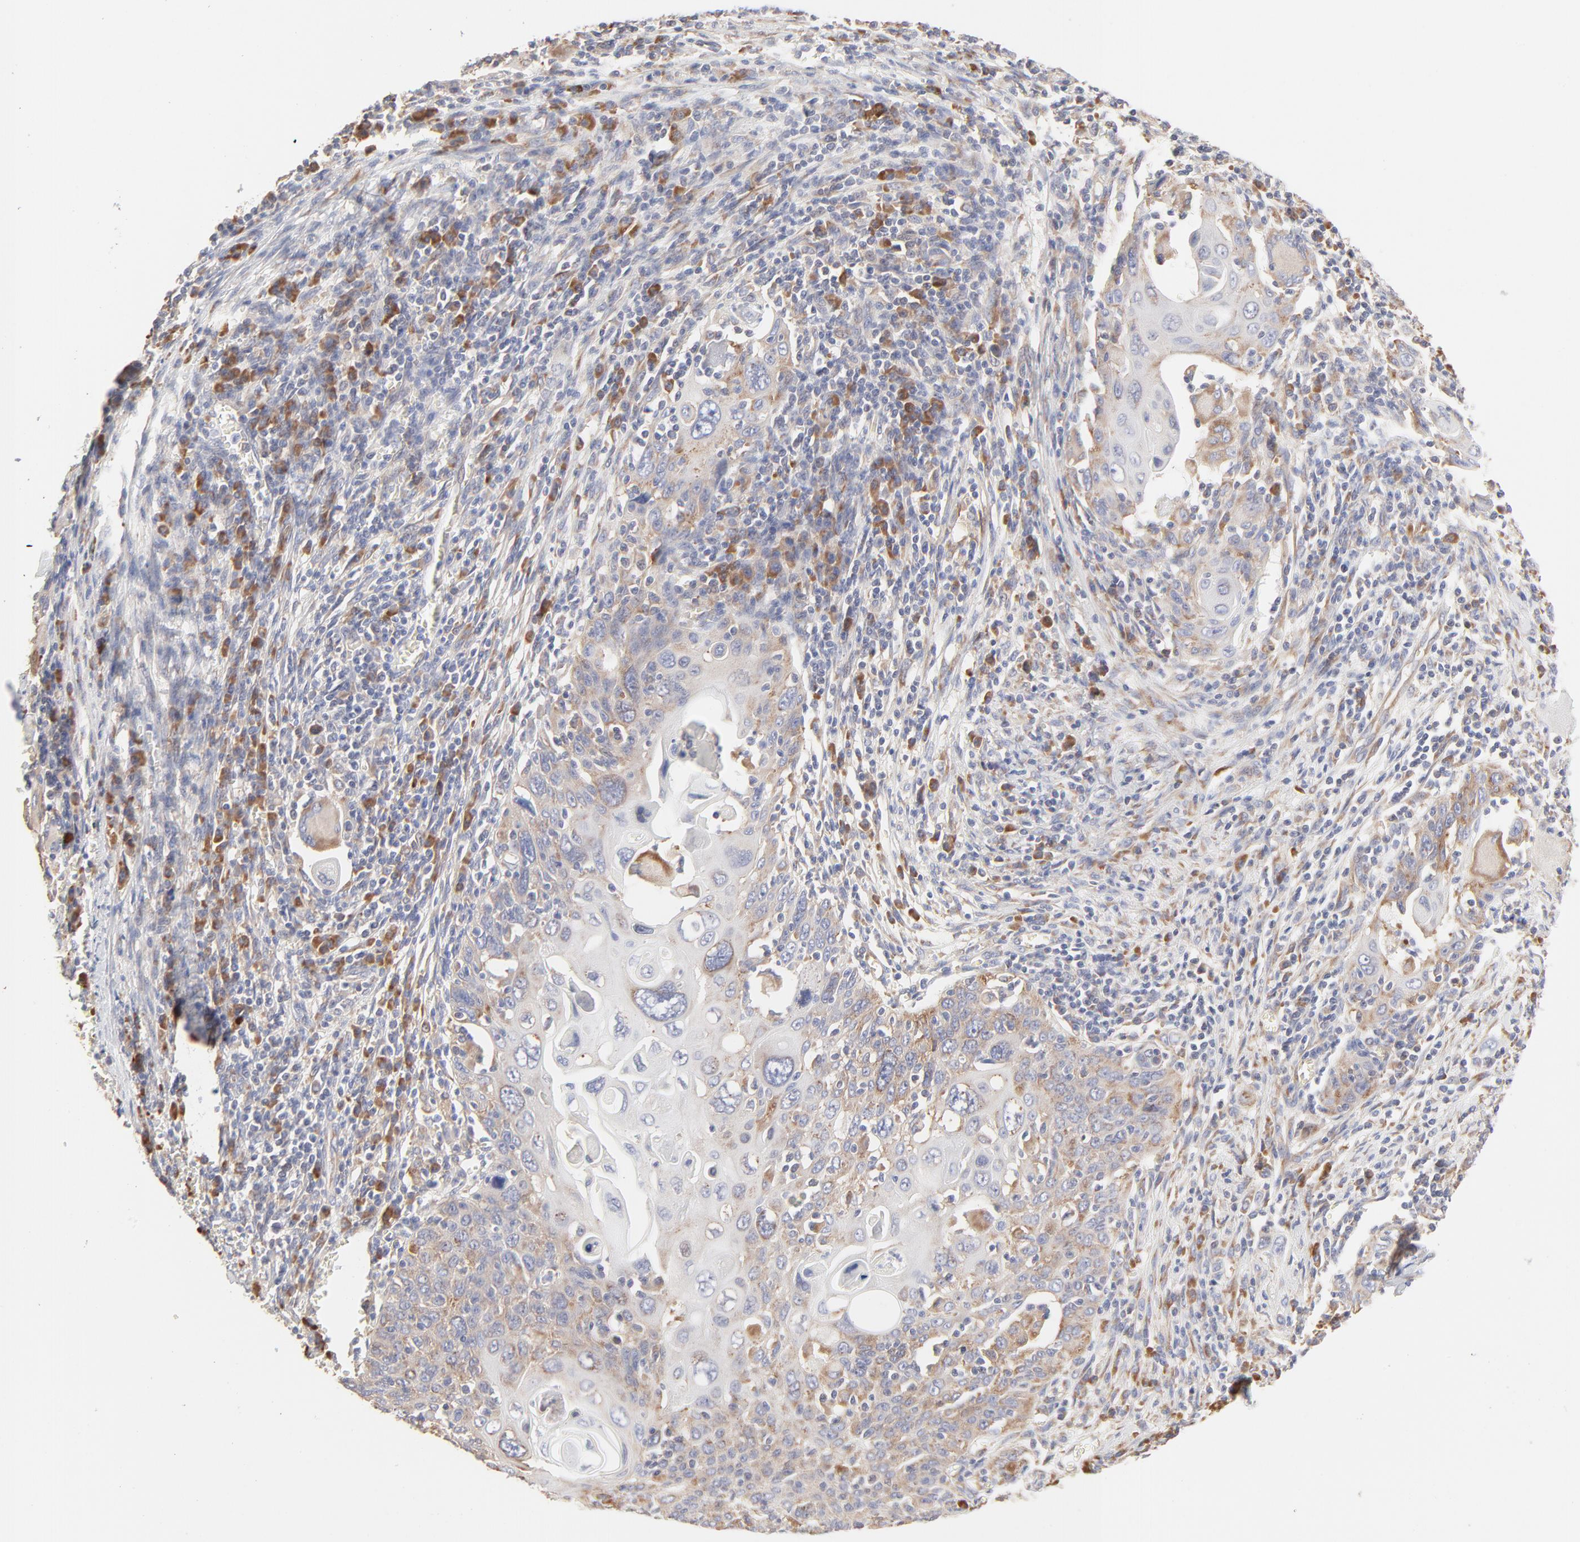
{"staining": {"intensity": "moderate", "quantity": ">75%", "location": "cytoplasmic/membranous"}, "tissue": "cervical cancer", "cell_type": "Tumor cells", "image_type": "cancer", "snomed": [{"axis": "morphology", "description": "Squamous cell carcinoma, NOS"}, {"axis": "topography", "description": "Cervix"}], "caption": "IHC (DAB) staining of human cervical cancer (squamous cell carcinoma) displays moderate cytoplasmic/membranous protein positivity in approximately >75% of tumor cells.", "gene": "RPS21", "patient": {"sex": "female", "age": 54}}